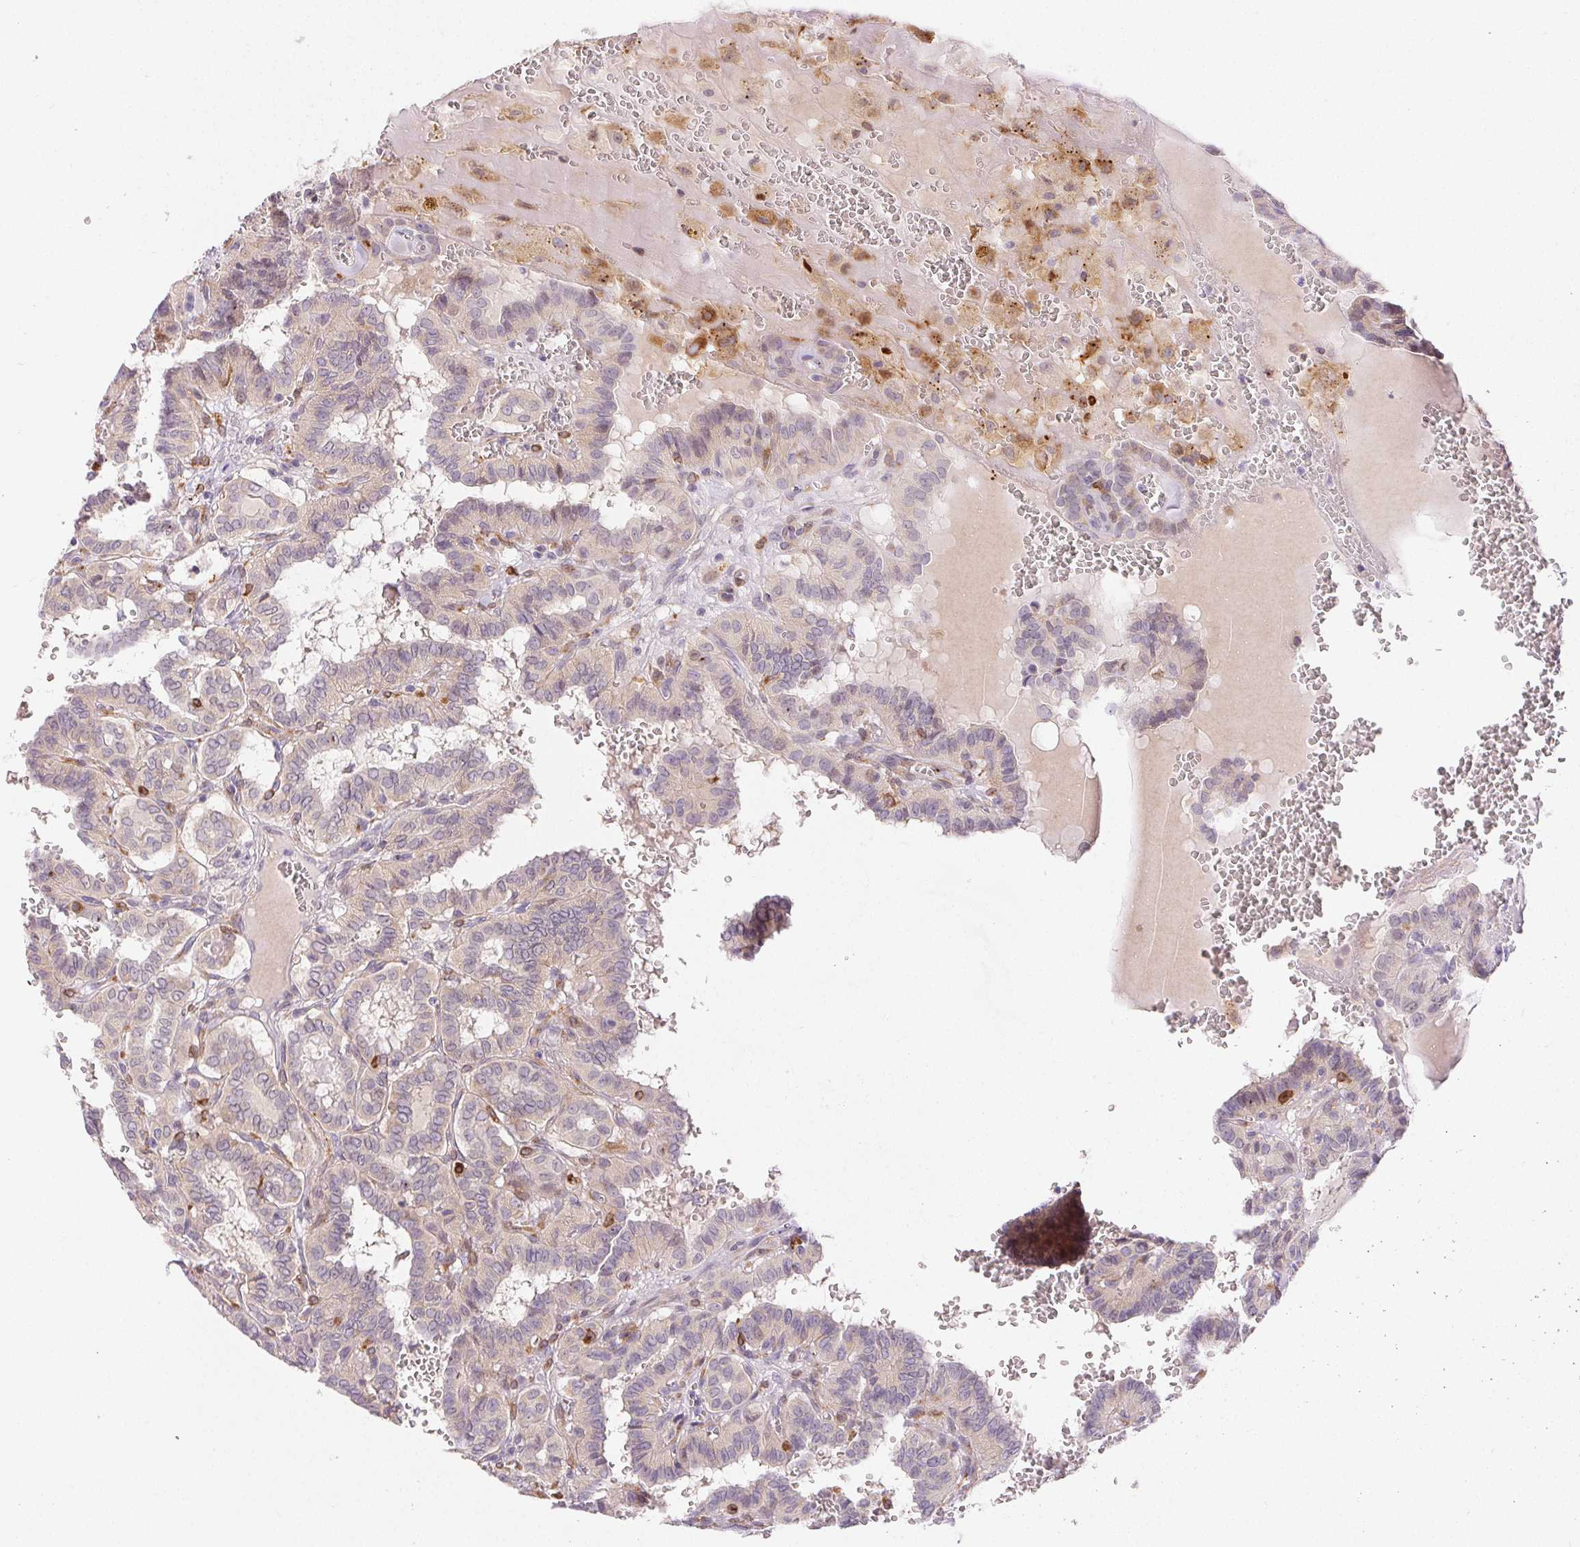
{"staining": {"intensity": "negative", "quantity": "none", "location": "none"}, "tissue": "thyroid cancer", "cell_type": "Tumor cells", "image_type": "cancer", "snomed": [{"axis": "morphology", "description": "Papillary adenocarcinoma, NOS"}, {"axis": "topography", "description": "Thyroid gland"}], "caption": "An image of human papillary adenocarcinoma (thyroid) is negative for staining in tumor cells.", "gene": "RPGRIP1", "patient": {"sex": "female", "age": 21}}